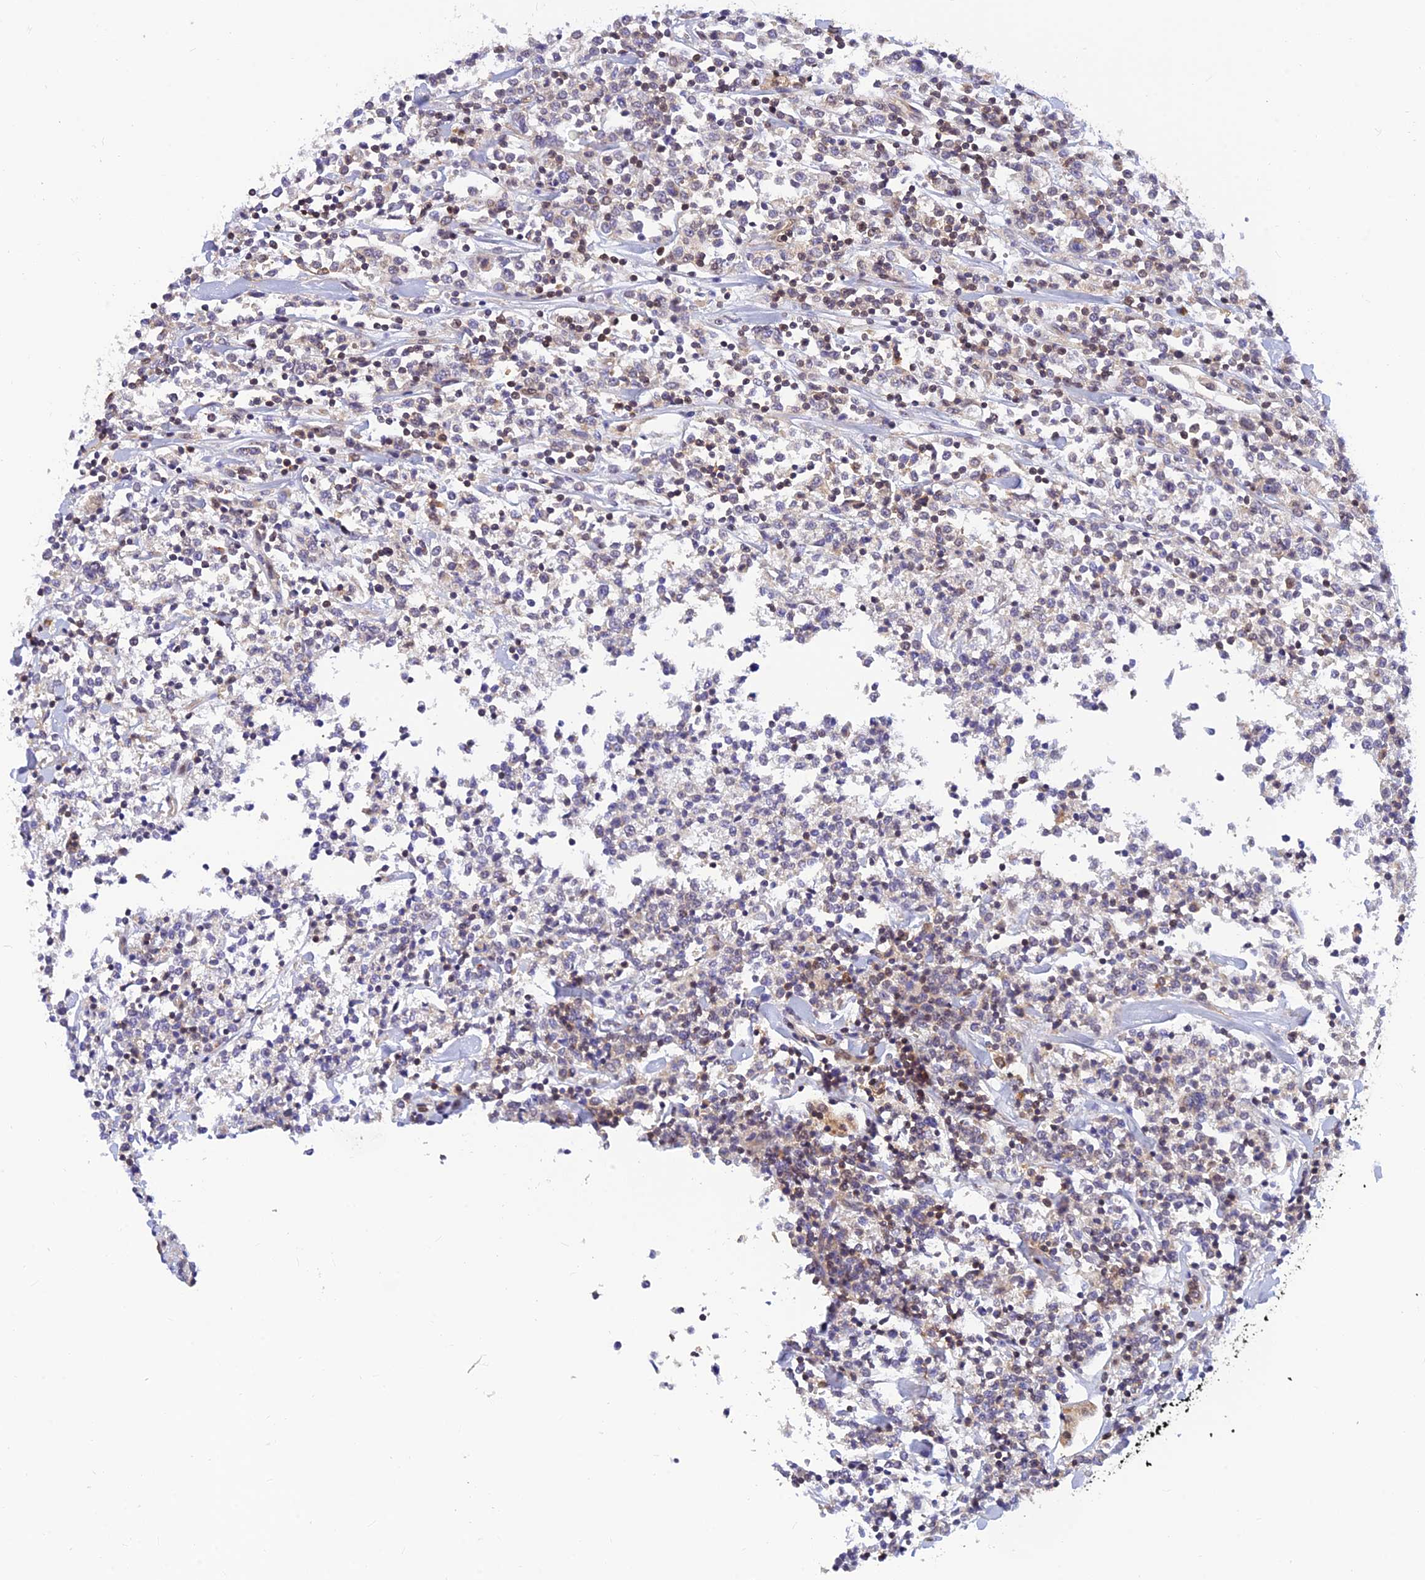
{"staining": {"intensity": "negative", "quantity": "none", "location": "none"}, "tissue": "lymphoma", "cell_type": "Tumor cells", "image_type": "cancer", "snomed": [{"axis": "morphology", "description": "Malignant lymphoma, non-Hodgkin's type, Low grade"}, {"axis": "topography", "description": "Small intestine"}], "caption": "Immunohistochemistry (IHC) micrograph of neoplastic tissue: human lymphoma stained with DAB displays no significant protein staining in tumor cells. (DAB (3,3'-diaminobenzidine) immunohistochemistry (IHC), high magnification).", "gene": "LYSMD2", "patient": {"sex": "female", "age": 59}}